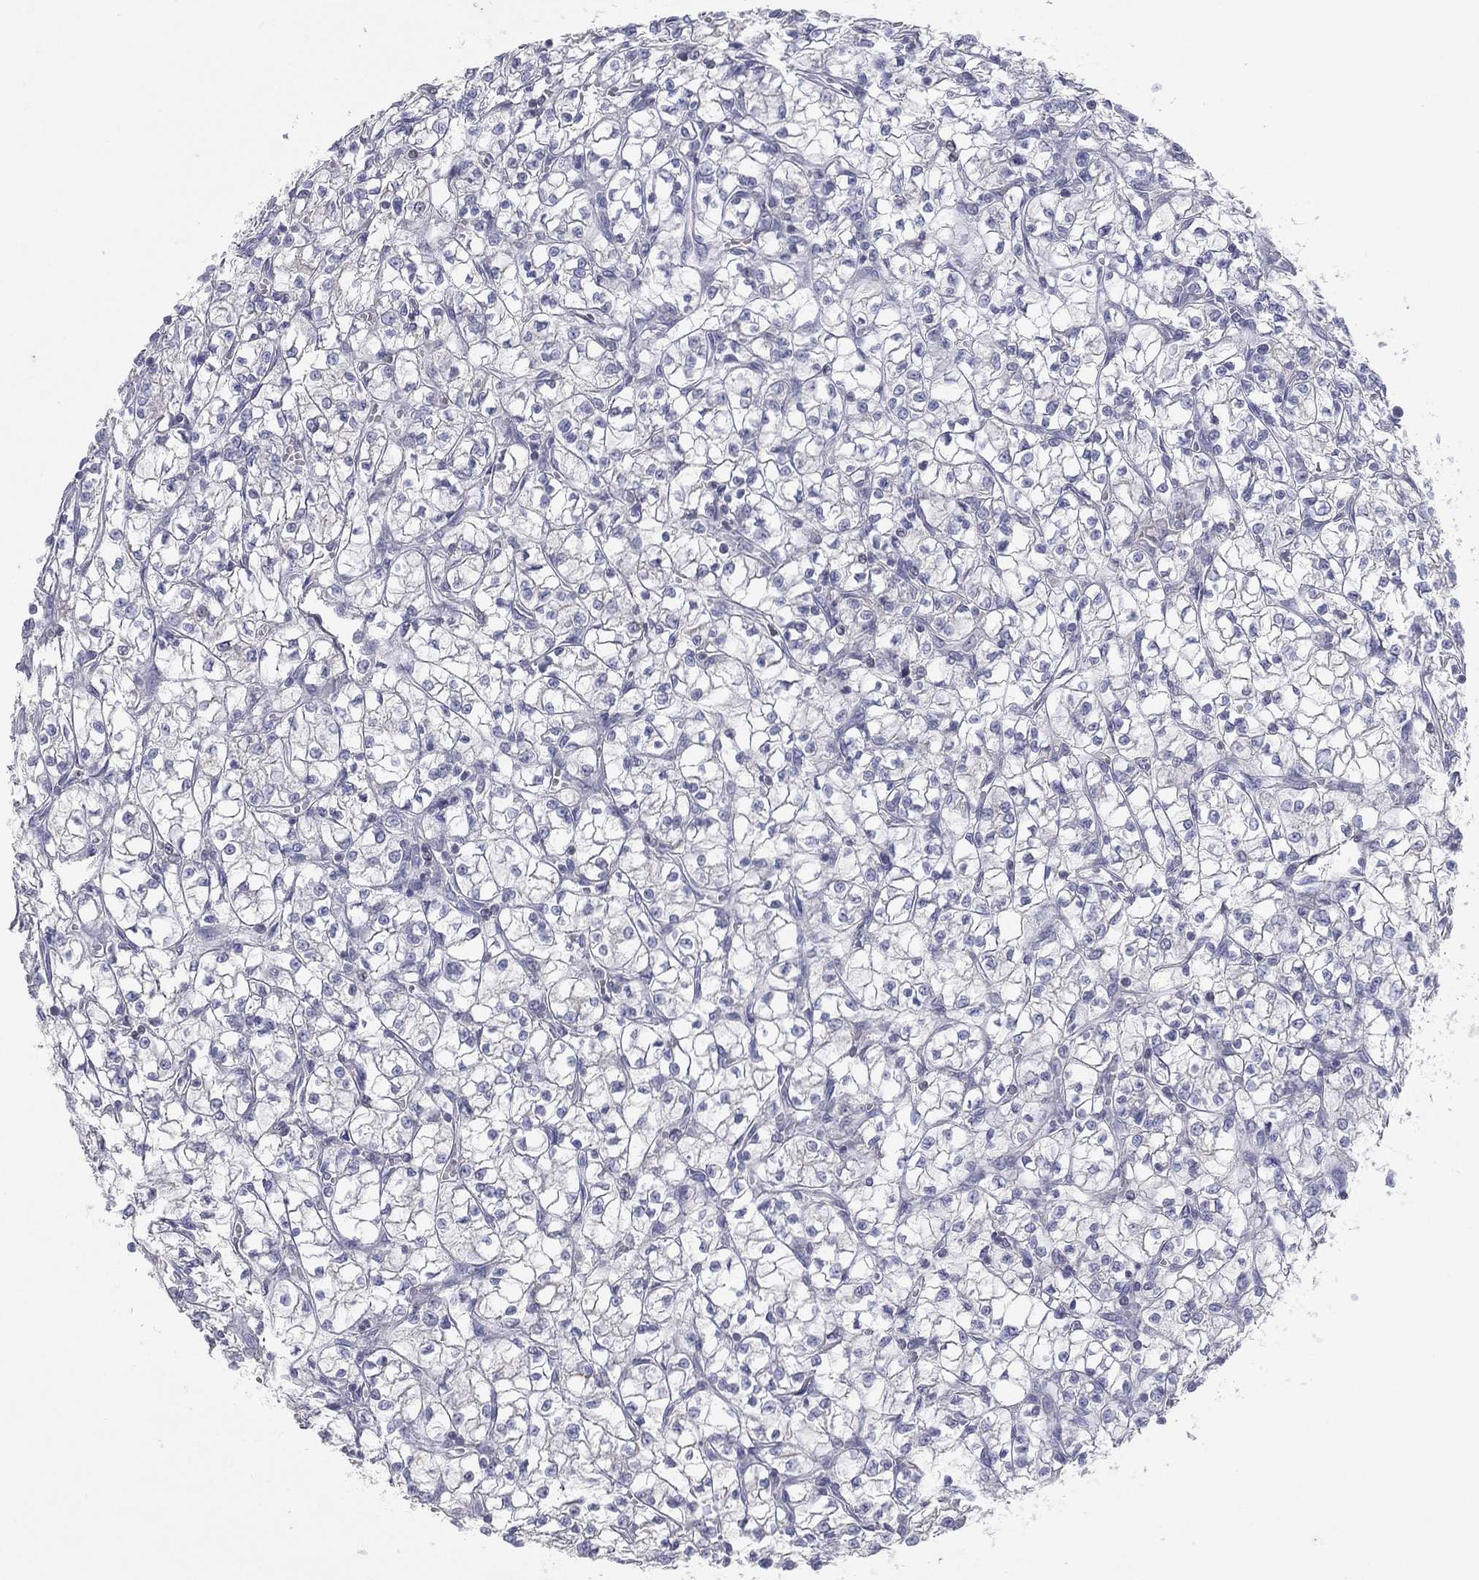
{"staining": {"intensity": "negative", "quantity": "none", "location": "none"}, "tissue": "renal cancer", "cell_type": "Tumor cells", "image_type": "cancer", "snomed": [{"axis": "morphology", "description": "Adenocarcinoma, NOS"}, {"axis": "topography", "description": "Kidney"}], "caption": "Micrograph shows no significant protein expression in tumor cells of renal adenocarcinoma. (Stains: DAB (3,3'-diaminobenzidine) IHC with hematoxylin counter stain, Microscopy: brightfield microscopy at high magnification).", "gene": "CPT1B", "patient": {"sex": "female", "age": 64}}